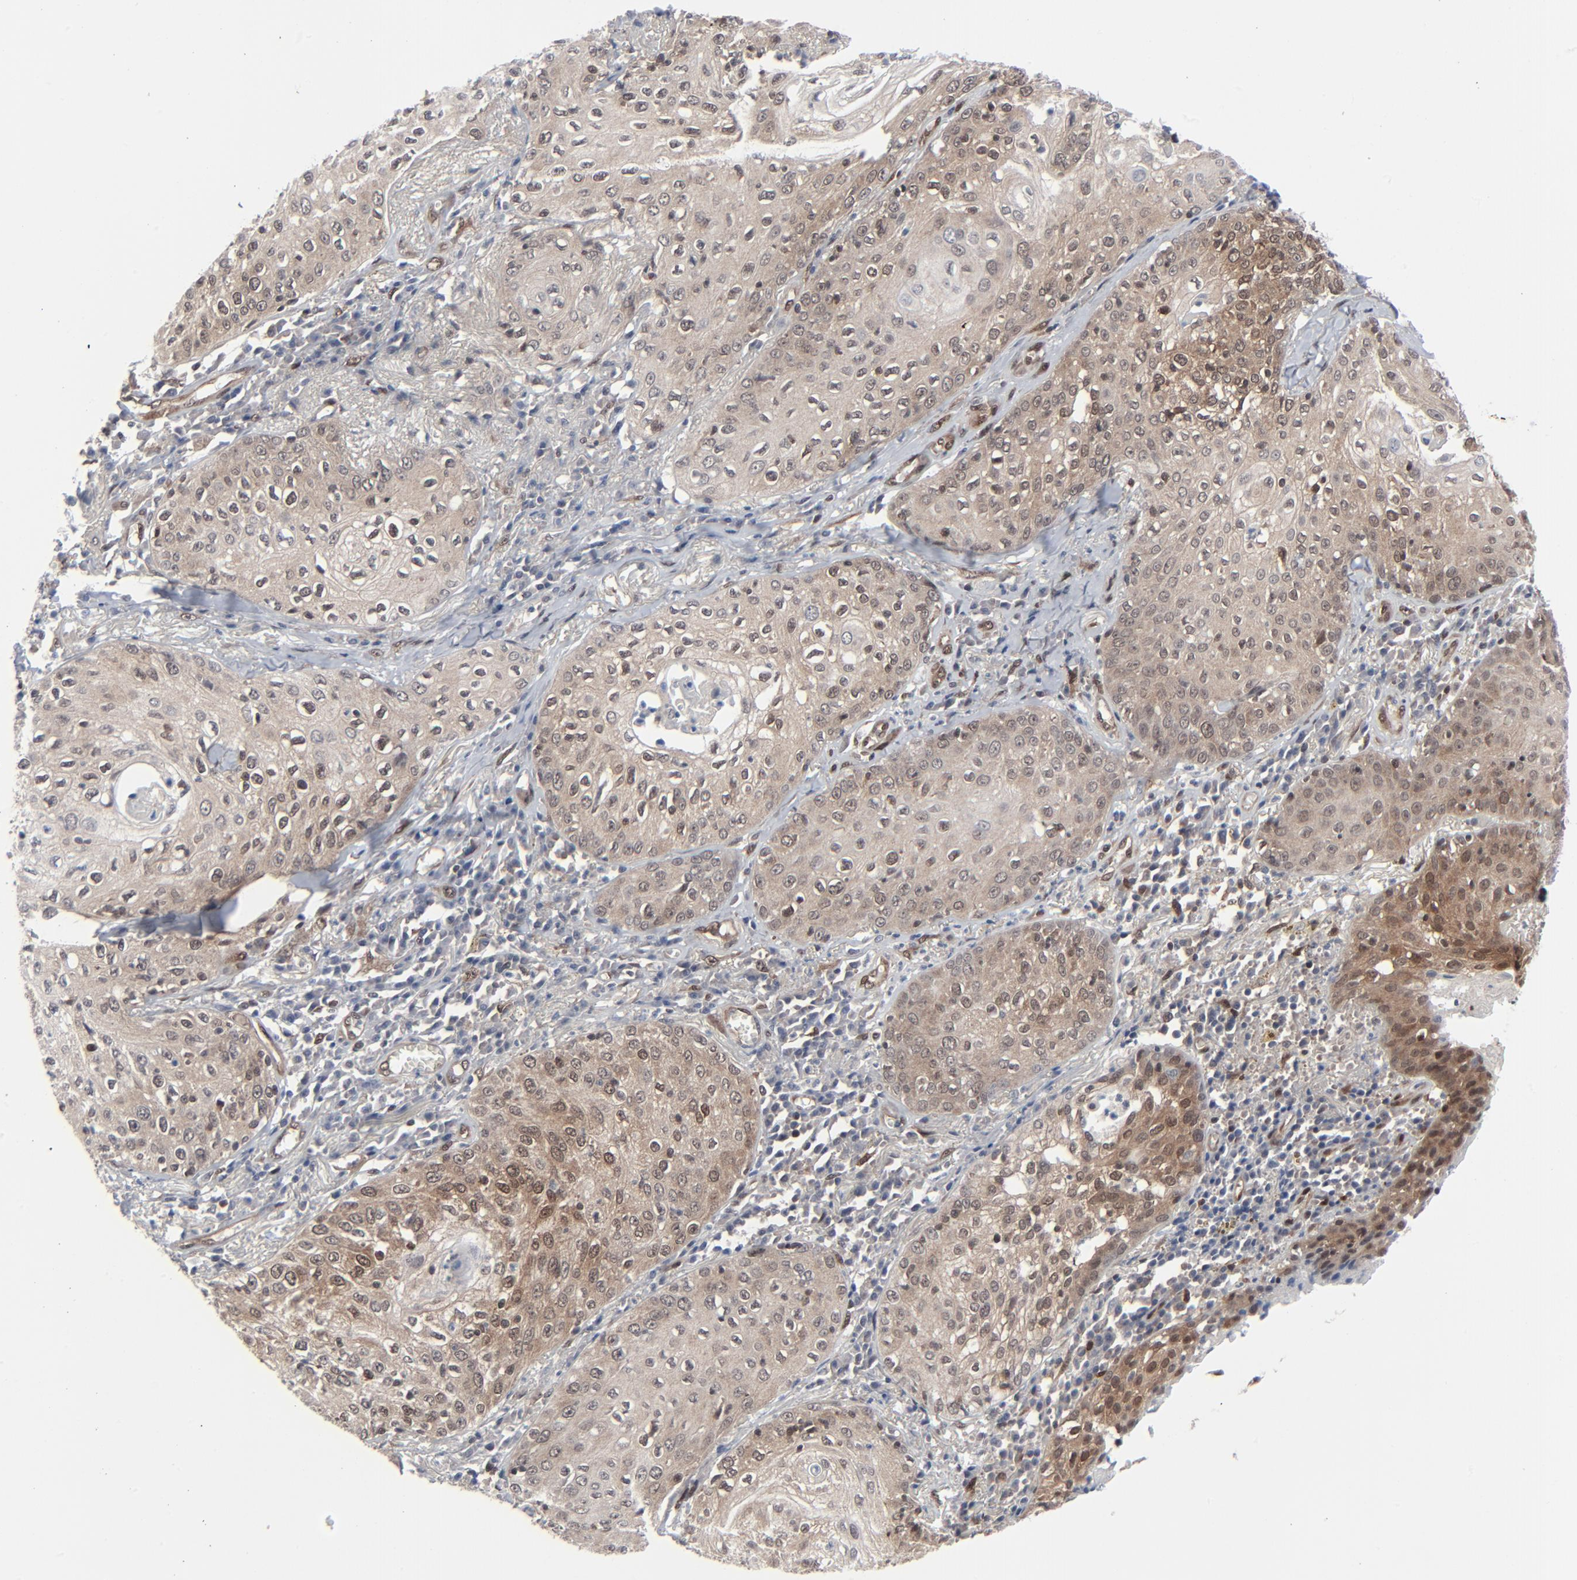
{"staining": {"intensity": "weak", "quantity": "25%-75%", "location": "cytoplasmic/membranous"}, "tissue": "skin cancer", "cell_type": "Tumor cells", "image_type": "cancer", "snomed": [{"axis": "morphology", "description": "Squamous cell carcinoma, NOS"}, {"axis": "topography", "description": "Skin"}], "caption": "Immunohistochemistry (DAB) staining of human skin cancer (squamous cell carcinoma) shows weak cytoplasmic/membranous protein staining in approximately 25%-75% of tumor cells.", "gene": "AKT1", "patient": {"sex": "male", "age": 65}}